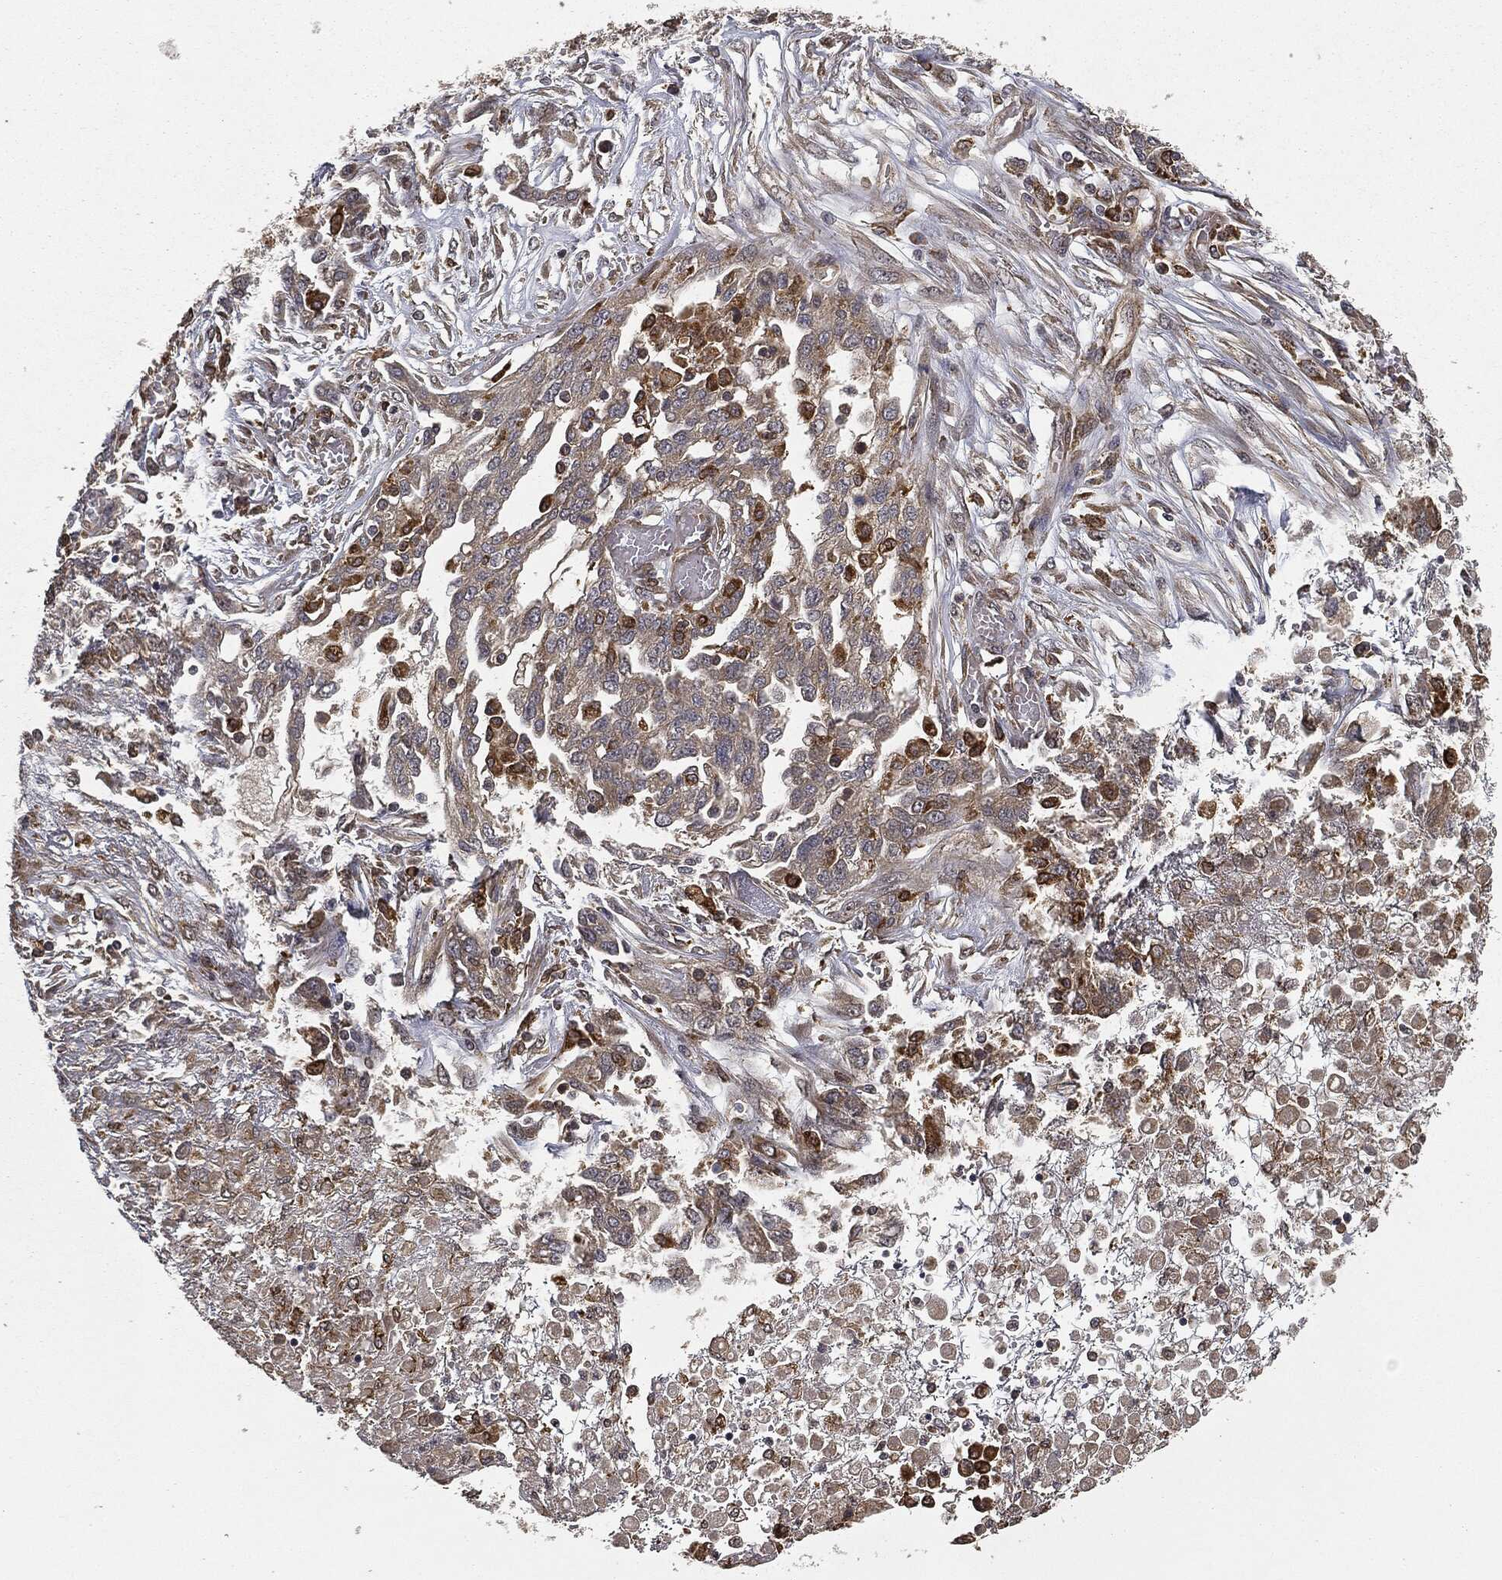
{"staining": {"intensity": "weak", "quantity": "25%-75%", "location": "cytoplasmic/membranous"}, "tissue": "ovarian cancer", "cell_type": "Tumor cells", "image_type": "cancer", "snomed": [{"axis": "morphology", "description": "Cystadenocarcinoma, serous, NOS"}, {"axis": "topography", "description": "Ovary"}], "caption": "There is low levels of weak cytoplasmic/membranous positivity in tumor cells of serous cystadenocarcinoma (ovarian), as demonstrated by immunohistochemical staining (brown color).", "gene": "MIER2", "patient": {"sex": "female", "age": 67}}